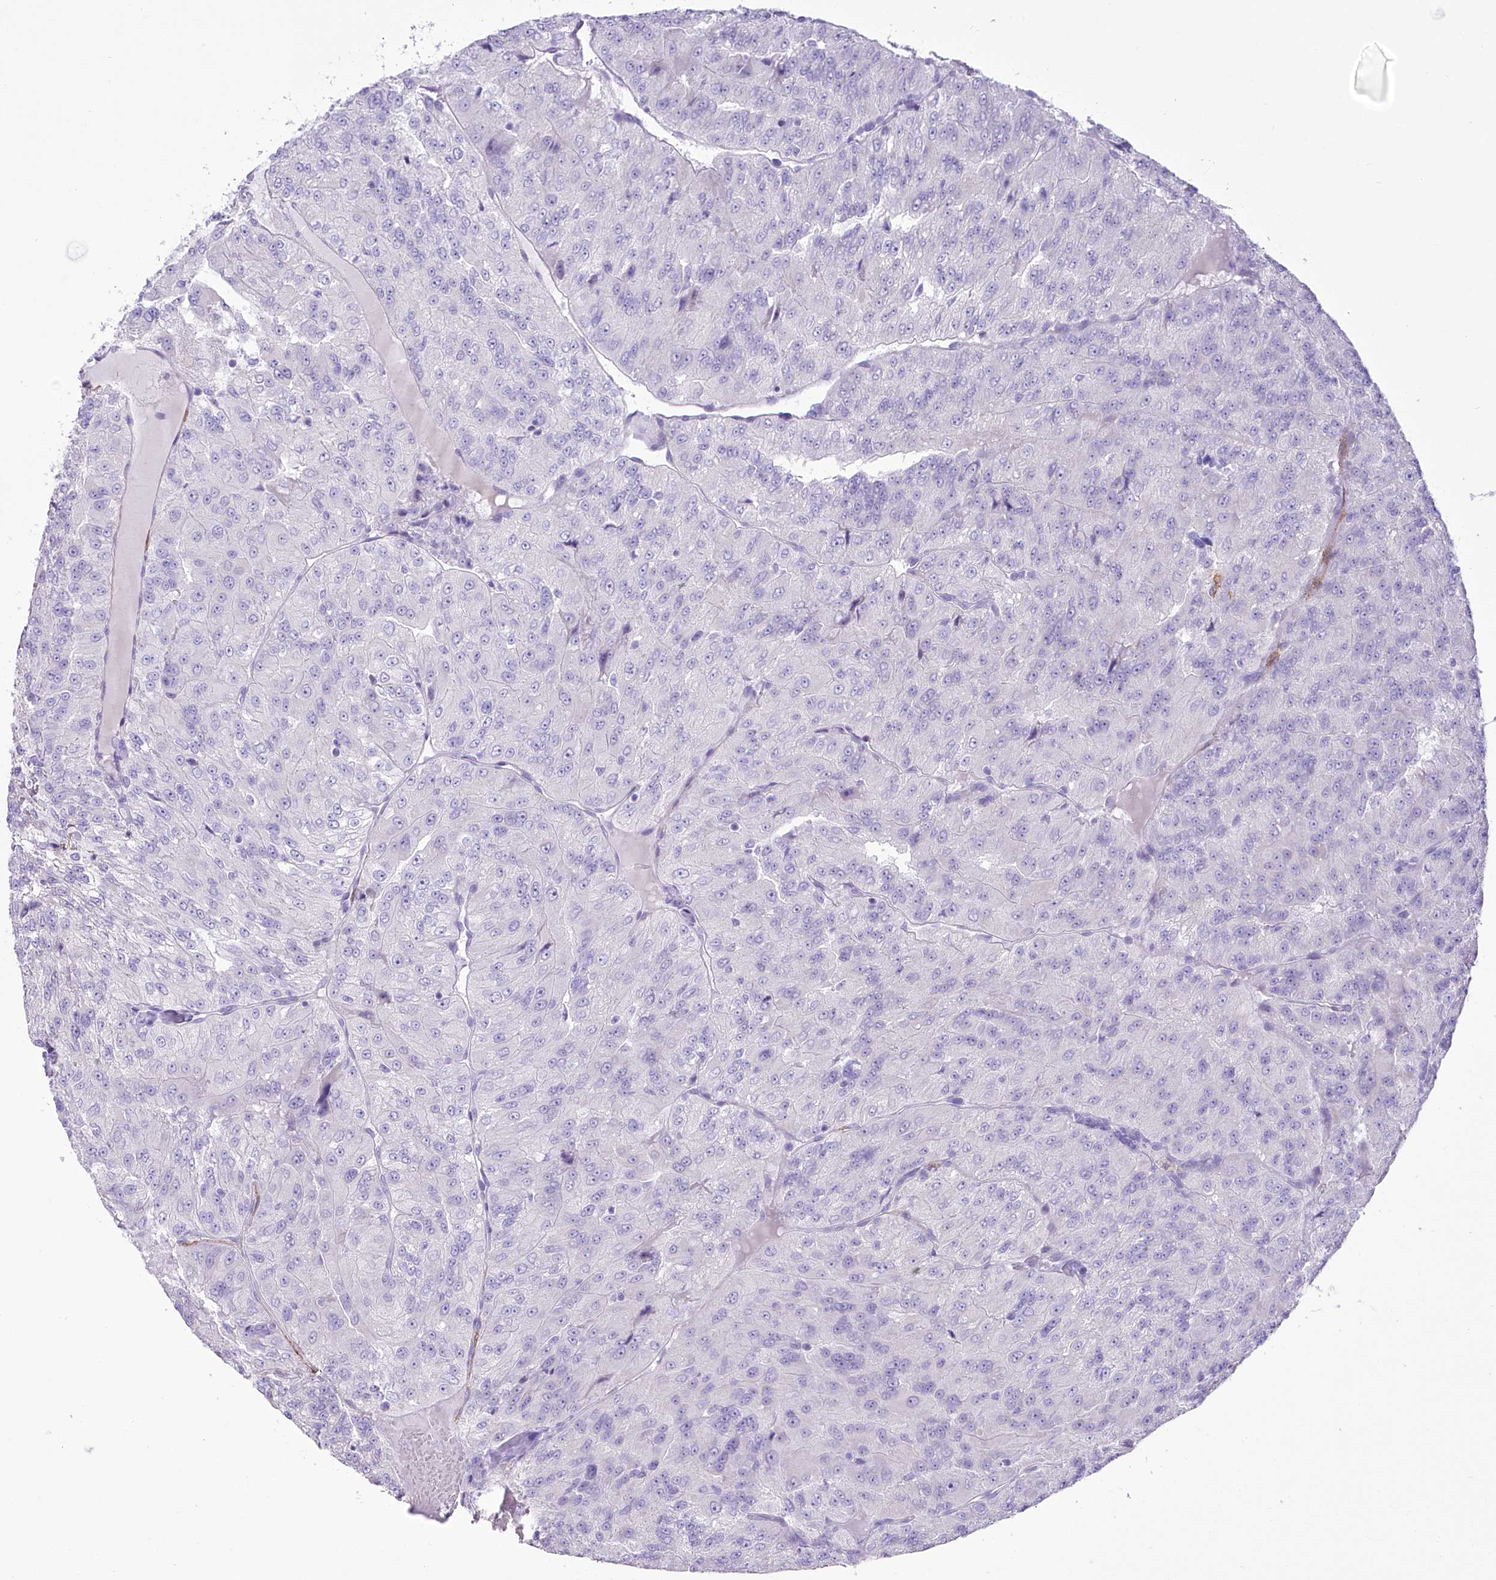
{"staining": {"intensity": "negative", "quantity": "none", "location": "none"}, "tissue": "renal cancer", "cell_type": "Tumor cells", "image_type": "cancer", "snomed": [{"axis": "morphology", "description": "Adenocarcinoma, NOS"}, {"axis": "topography", "description": "Kidney"}], "caption": "Immunohistochemistry (IHC) image of human renal cancer stained for a protein (brown), which displays no expression in tumor cells.", "gene": "SYNPO2", "patient": {"sex": "female", "age": 63}}